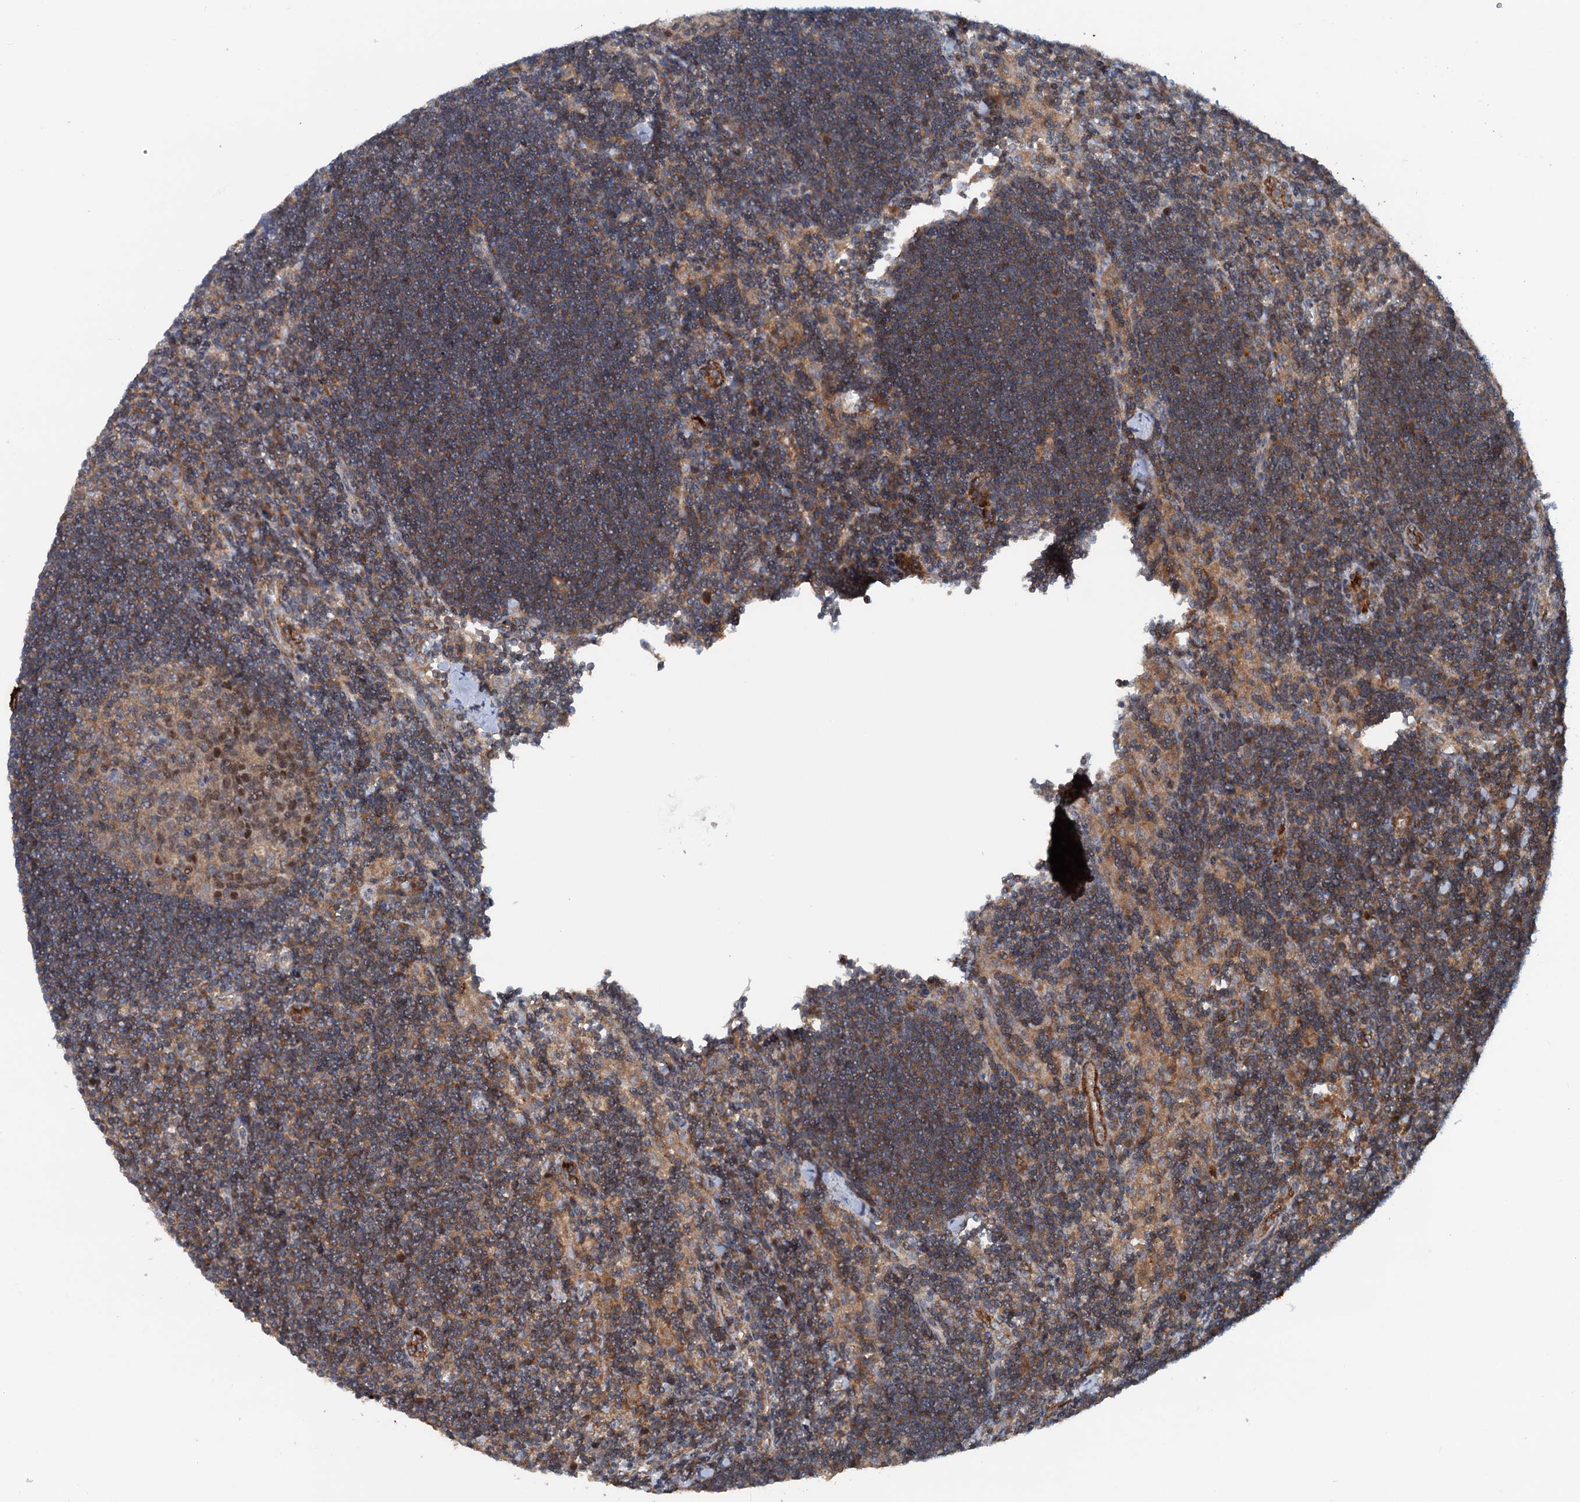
{"staining": {"intensity": "moderate", "quantity": ">75%", "location": "cytoplasmic/membranous"}, "tissue": "lymph node", "cell_type": "Germinal center cells", "image_type": "normal", "snomed": [{"axis": "morphology", "description": "Normal tissue, NOS"}, {"axis": "topography", "description": "Lymph node"}], "caption": "Human lymph node stained with a brown dye reveals moderate cytoplasmic/membranous positive positivity in approximately >75% of germinal center cells.", "gene": "TEDC1", "patient": {"sex": "male", "age": 24}}